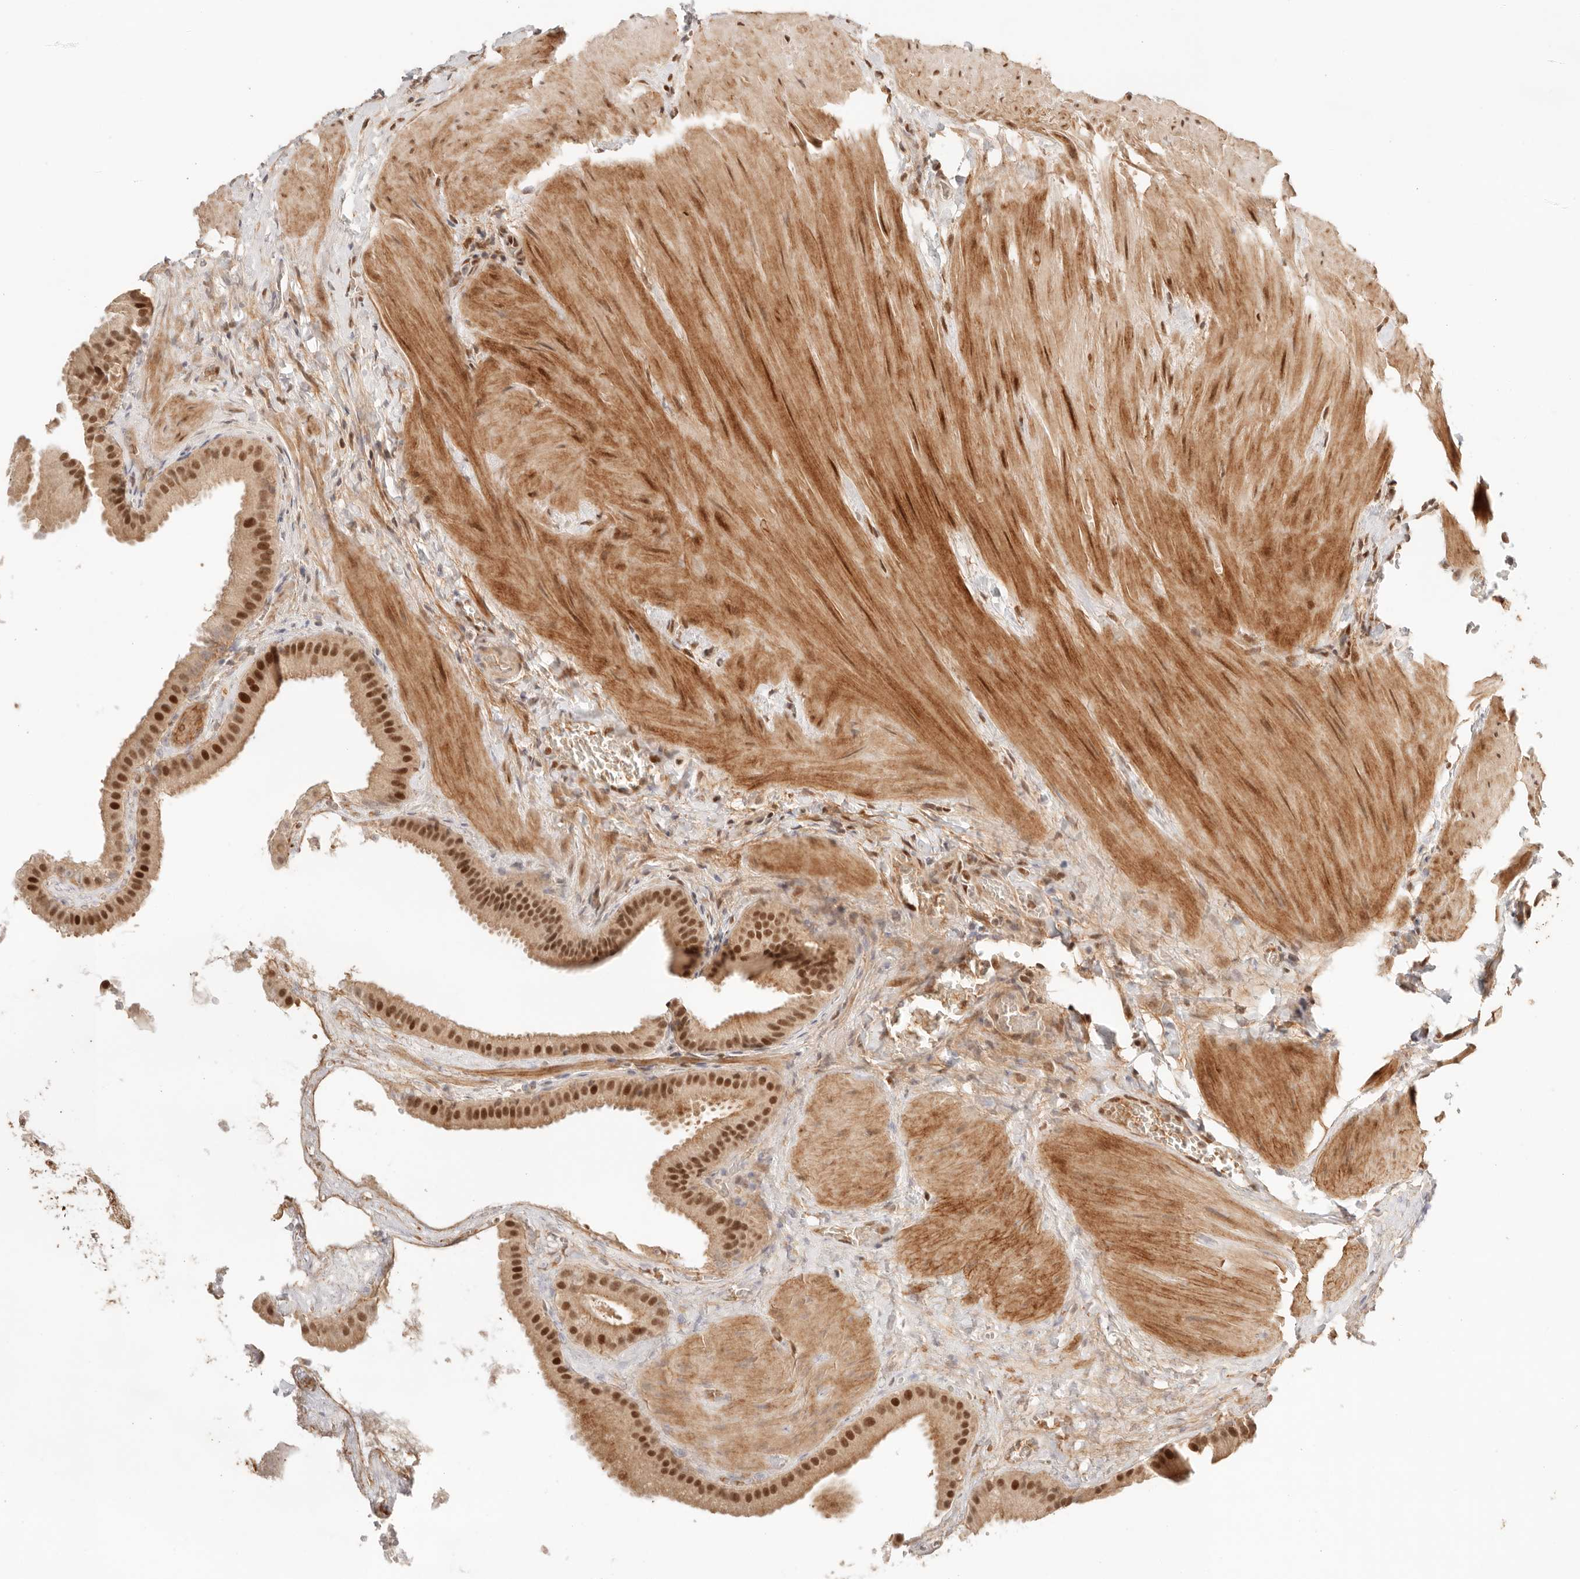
{"staining": {"intensity": "moderate", "quantity": ">75%", "location": "nuclear"}, "tissue": "gallbladder", "cell_type": "Glandular cells", "image_type": "normal", "snomed": [{"axis": "morphology", "description": "Normal tissue, NOS"}, {"axis": "topography", "description": "Gallbladder"}], "caption": "Gallbladder was stained to show a protein in brown. There is medium levels of moderate nuclear staining in approximately >75% of glandular cells. The staining was performed using DAB (3,3'-diaminobenzidine), with brown indicating positive protein expression. Nuclei are stained blue with hematoxylin.", "gene": "GTF2E2", "patient": {"sex": "male", "age": 55}}